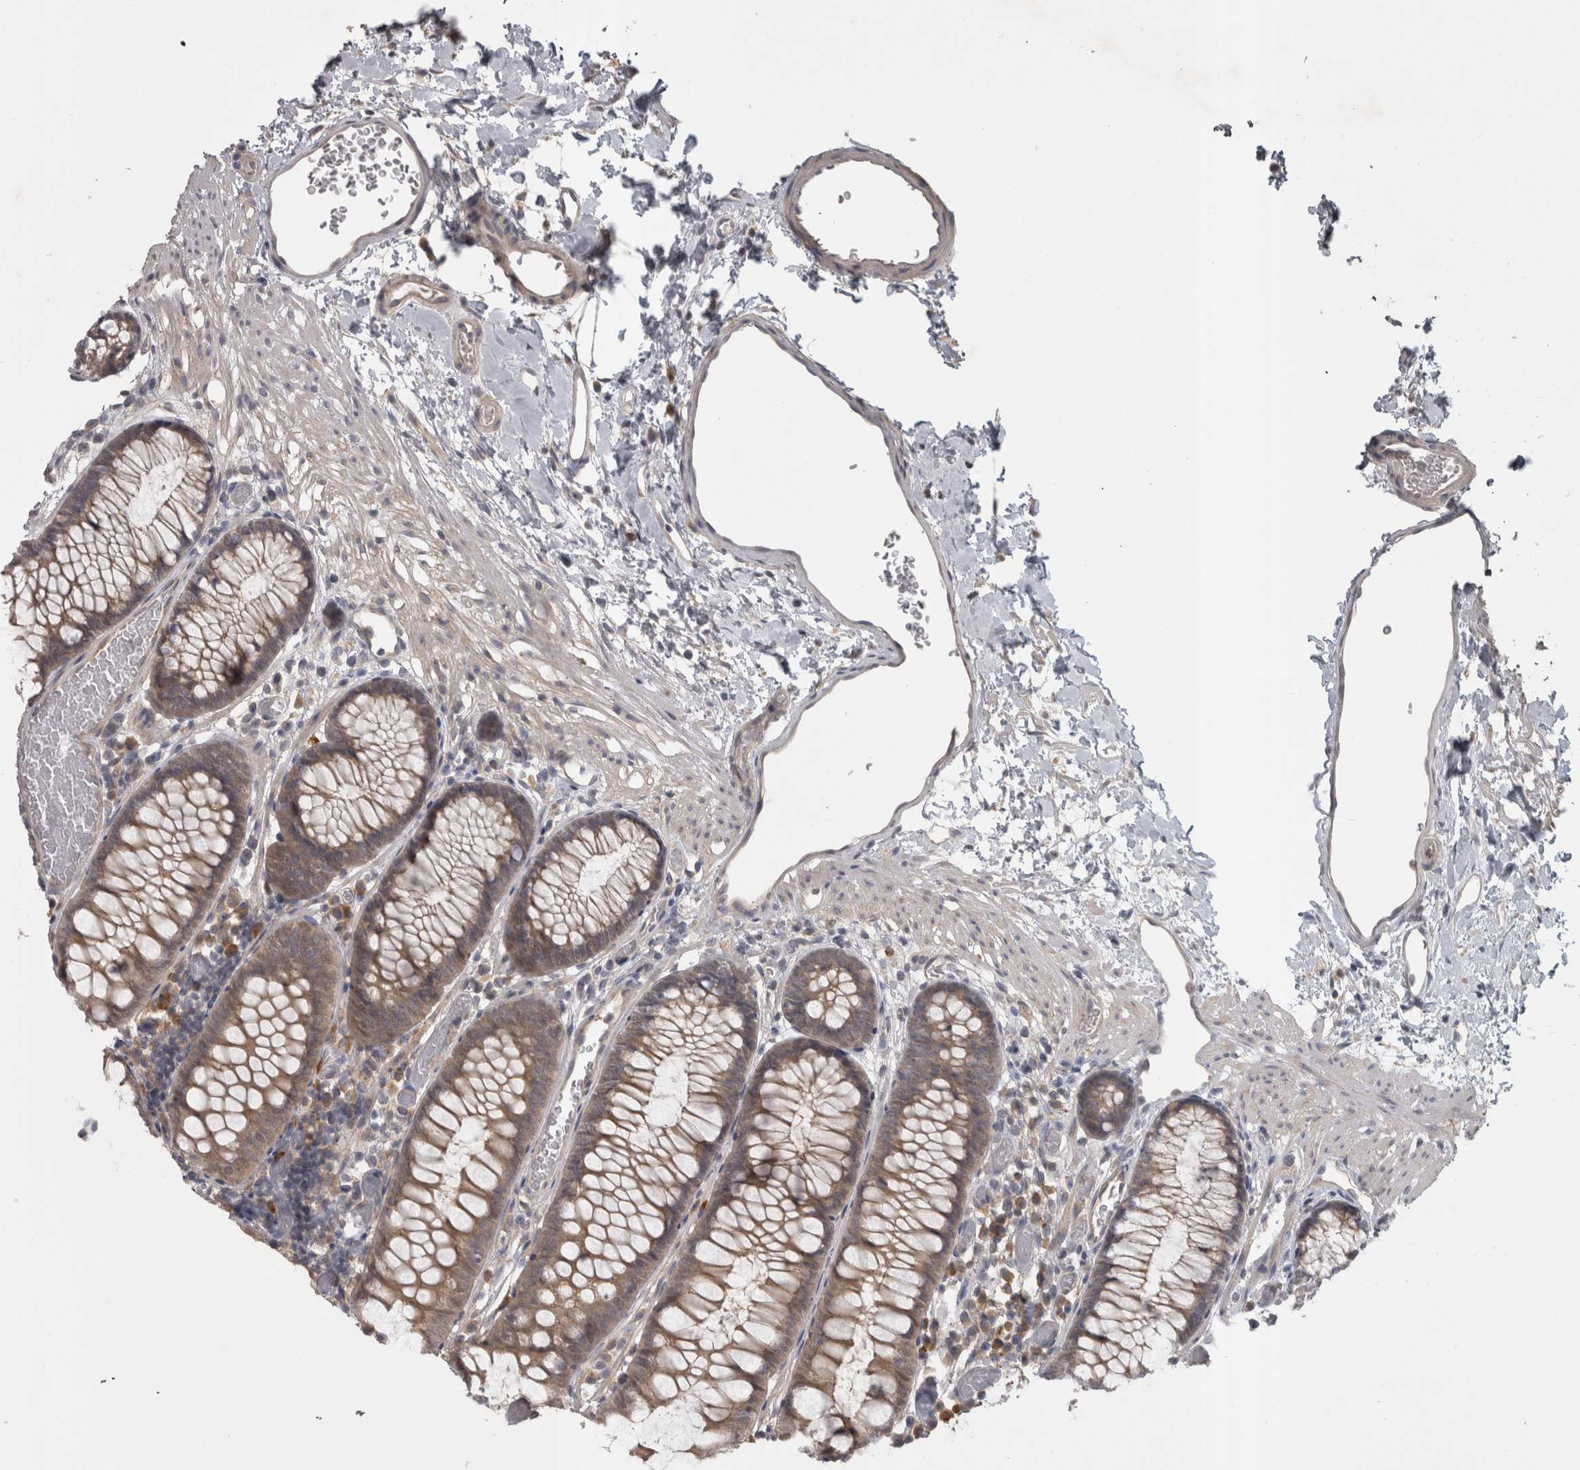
{"staining": {"intensity": "weak", "quantity": ">75%", "location": "cytoplasmic/membranous"}, "tissue": "colon", "cell_type": "Endothelial cells", "image_type": "normal", "snomed": [{"axis": "morphology", "description": "Normal tissue, NOS"}, {"axis": "topography", "description": "Colon"}], "caption": "DAB immunohistochemical staining of benign colon demonstrates weak cytoplasmic/membranous protein staining in approximately >75% of endothelial cells.", "gene": "SLCO5A1", "patient": {"sex": "male", "age": 14}}